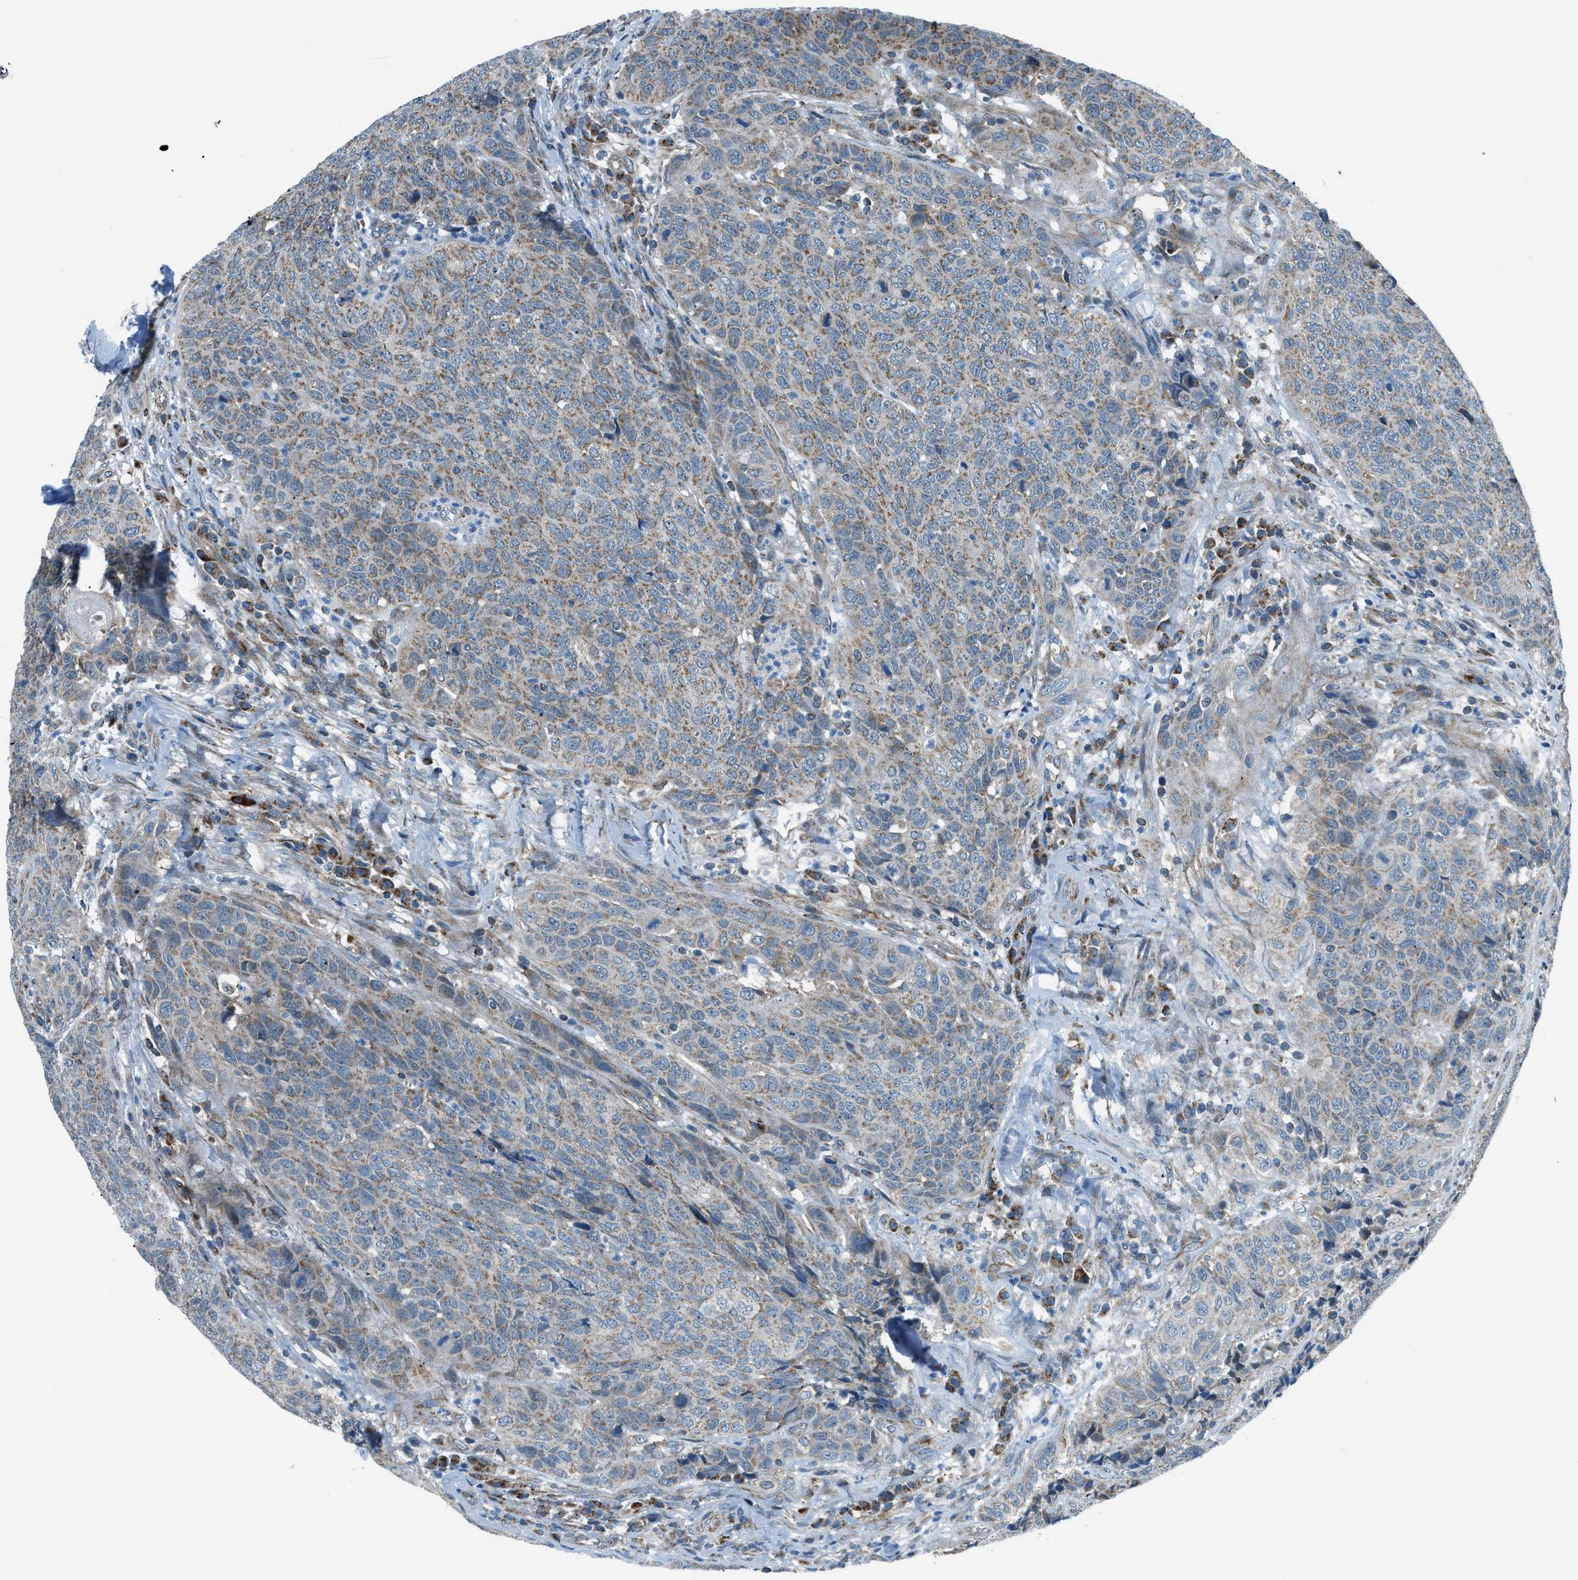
{"staining": {"intensity": "weak", "quantity": "<25%", "location": "cytoplasmic/membranous"}, "tissue": "head and neck cancer", "cell_type": "Tumor cells", "image_type": "cancer", "snomed": [{"axis": "morphology", "description": "Squamous cell carcinoma, NOS"}, {"axis": "topography", "description": "Head-Neck"}], "caption": "Head and neck cancer was stained to show a protein in brown. There is no significant expression in tumor cells.", "gene": "PIGG", "patient": {"sex": "male", "age": 66}}